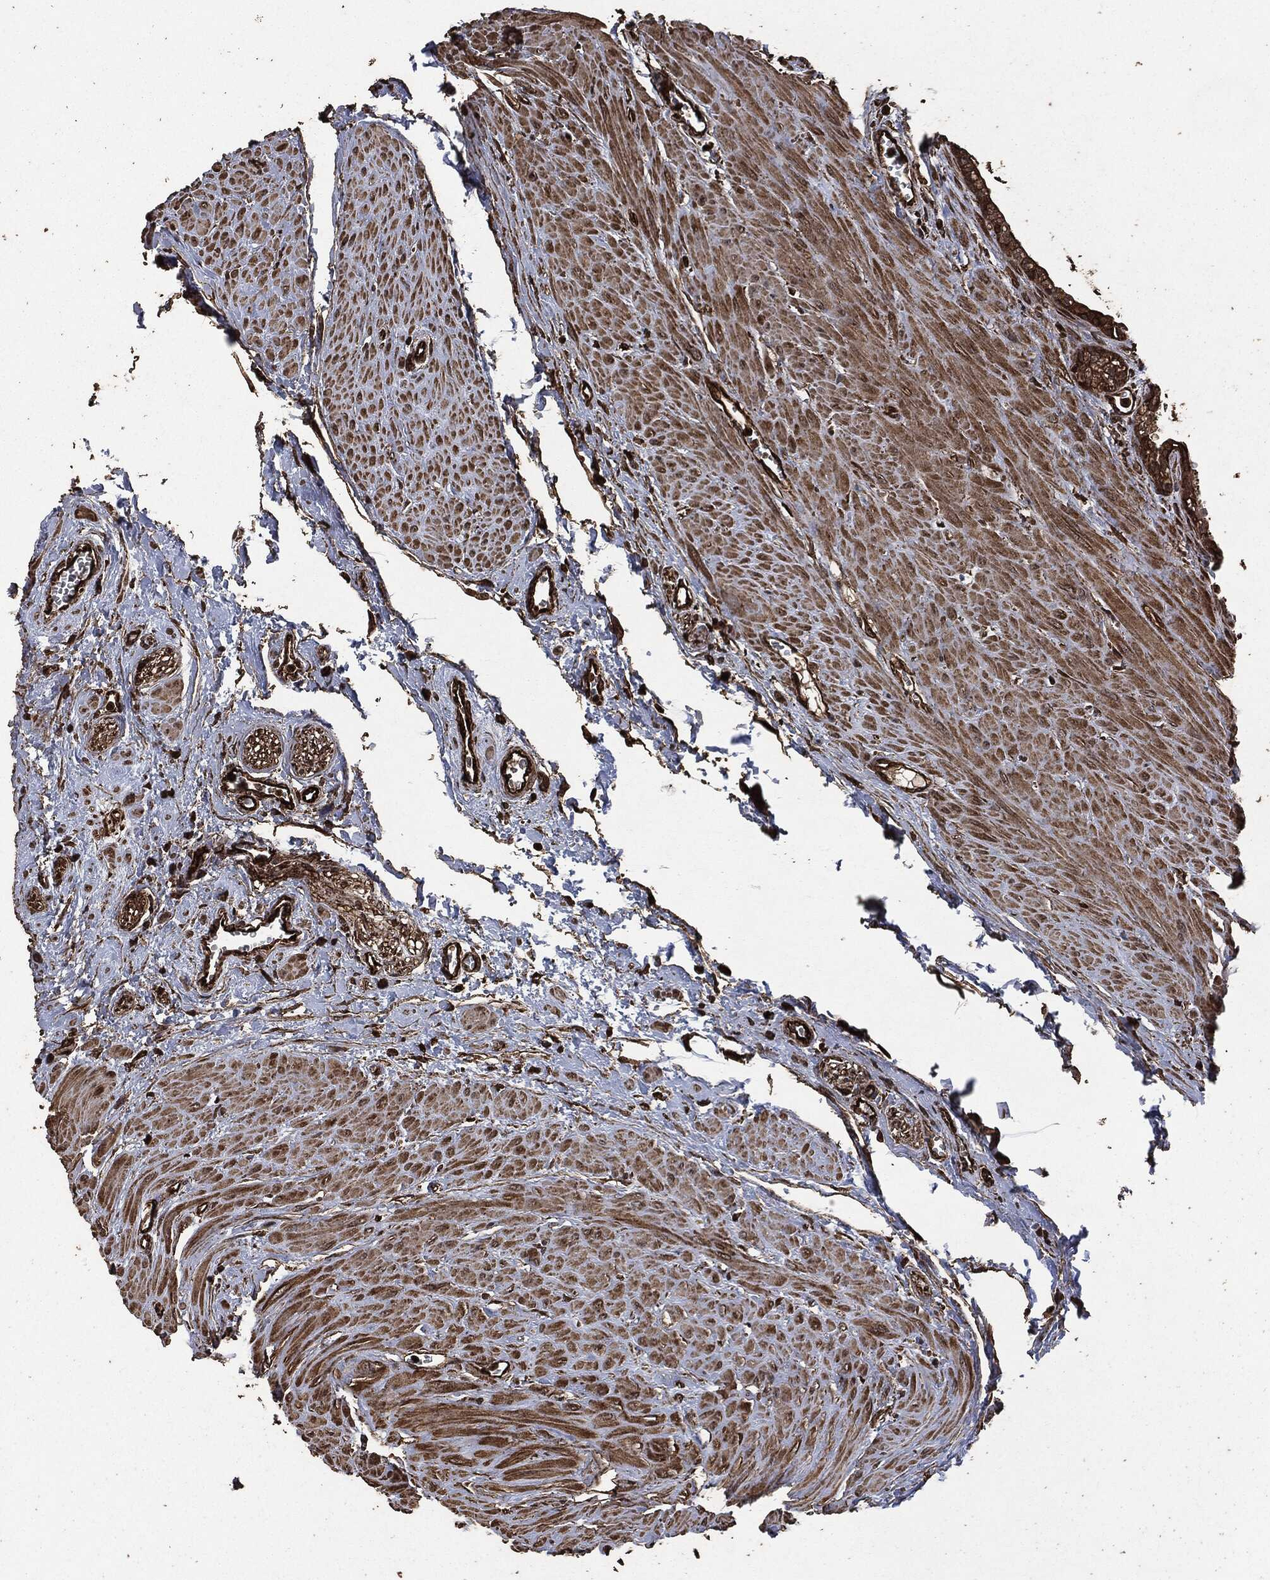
{"staining": {"intensity": "strong", "quantity": "25%-75%", "location": "cytoplasmic/membranous,nuclear"}, "tissue": "seminal vesicle", "cell_type": "Glandular cells", "image_type": "normal", "snomed": [{"axis": "morphology", "description": "Normal tissue, NOS"}, {"axis": "morphology", "description": "Urothelial carcinoma, NOS"}, {"axis": "topography", "description": "Urinary bladder"}, {"axis": "topography", "description": "Seminal veicle"}], "caption": "IHC histopathology image of unremarkable seminal vesicle: seminal vesicle stained using IHC exhibits high levels of strong protein expression localized specifically in the cytoplasmic/membranous,nuclear of glandular cells, appearing as a cytoplasmic/membranous,nuclear brown color.", "gene": "HRAS", "patient": {"sex": "male", "age": 76}}